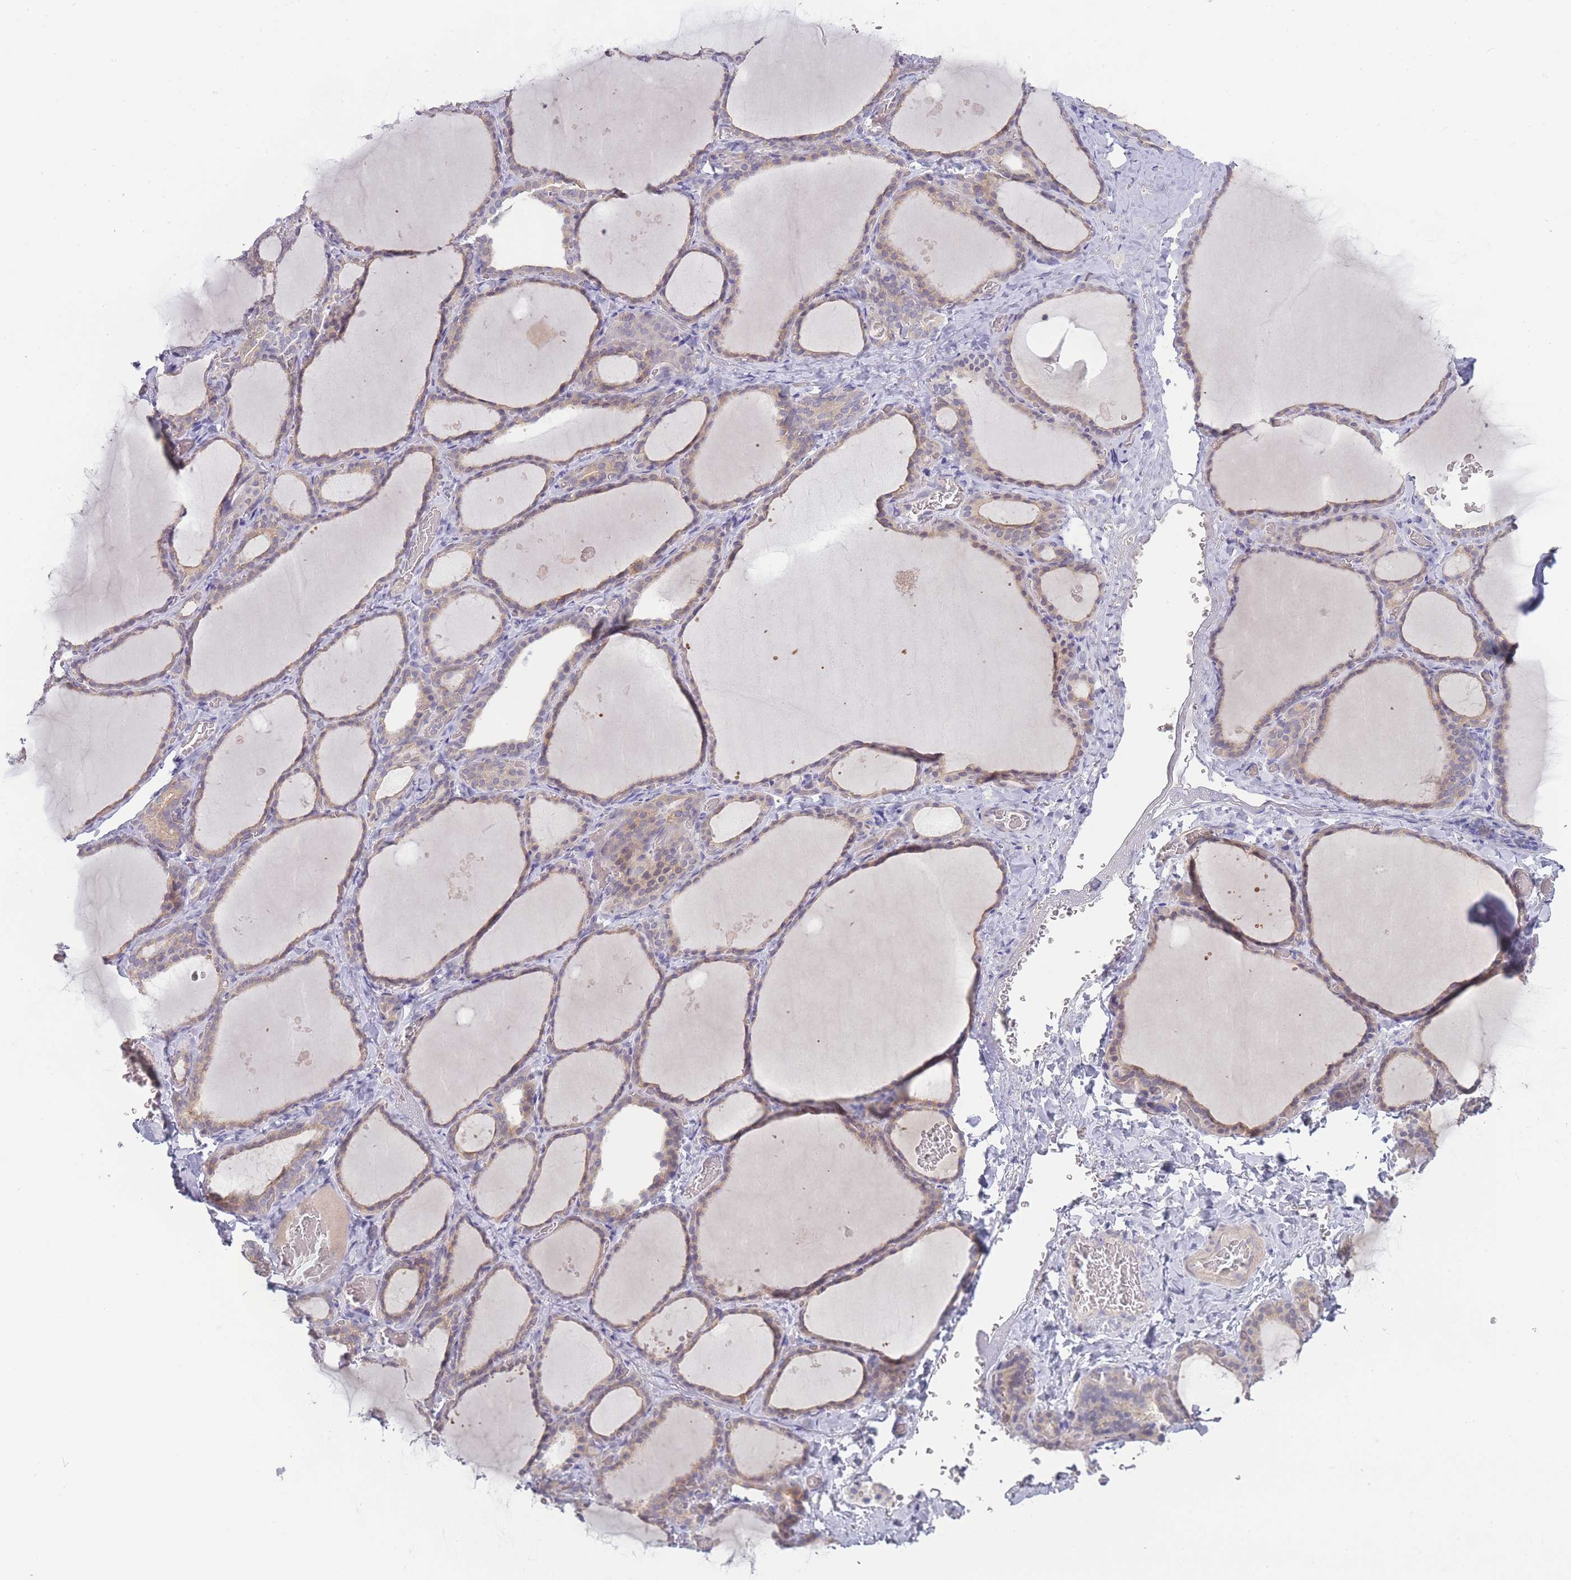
{"staining": {"intensity": "weak", "quantity": ">75%", "location": "cytoplasmic/membranous"}, "tissue": "thyroid gland", "cell_type": "Glandular cells", "image_type": "normal", "snomed": [{"axis": "morphology", "description": "Normal tissue, NOS"}, {"axis": "topography", "description": "Thyroid gland"}], "caption": "Protein staining demonstrates weak cytoplasmic/membranous staining in approximately >75% of glandular cells in normal thyroid gland.", "gene": "SPHKAP", "patient": {"sex": "female", "age": 39}}